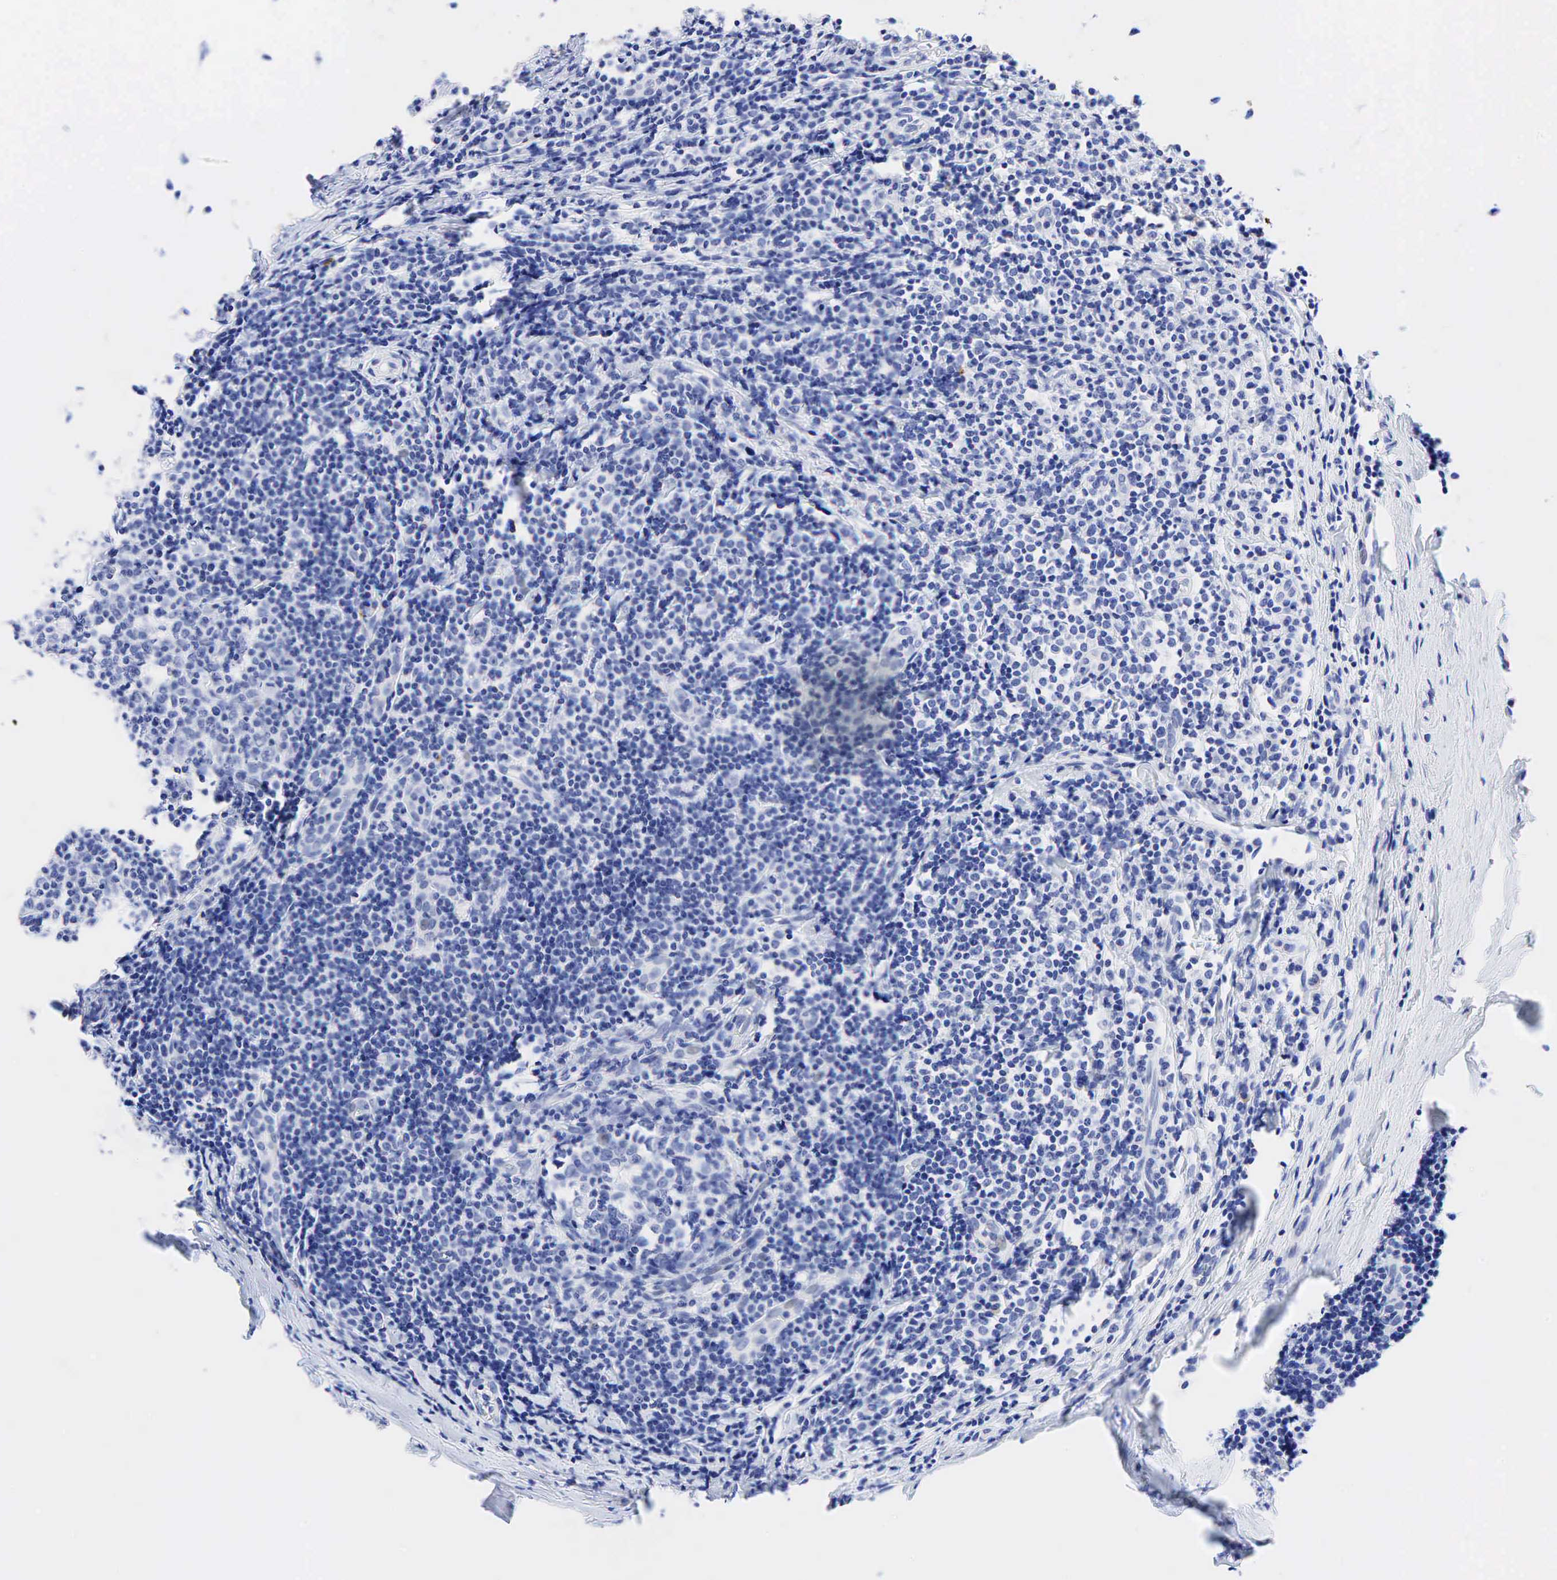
{"staining": {"intensity": "negative", "quantity": "none", "location": "none"}, "tissue": "tonsil", "cell_type": "Germinal center cells", "image_type": "normal", "snomed": [{"axis": "morphology", "description": "Normal tissue, NOS"}, {"axis": "topography", "description": "Tonsil"}], "caption": "An immunohistochemistry histopathology image of benign tonsil is shown. There is no staining in germinal center cells of tonsil. Brightfield microscopy of immunohistochemistry (IHC) stained with DAB (brown) and hematoxylin (blue), captured at high magnification.", "gene": "KRT18", "patient": {"sex": "female", "age": 41}}